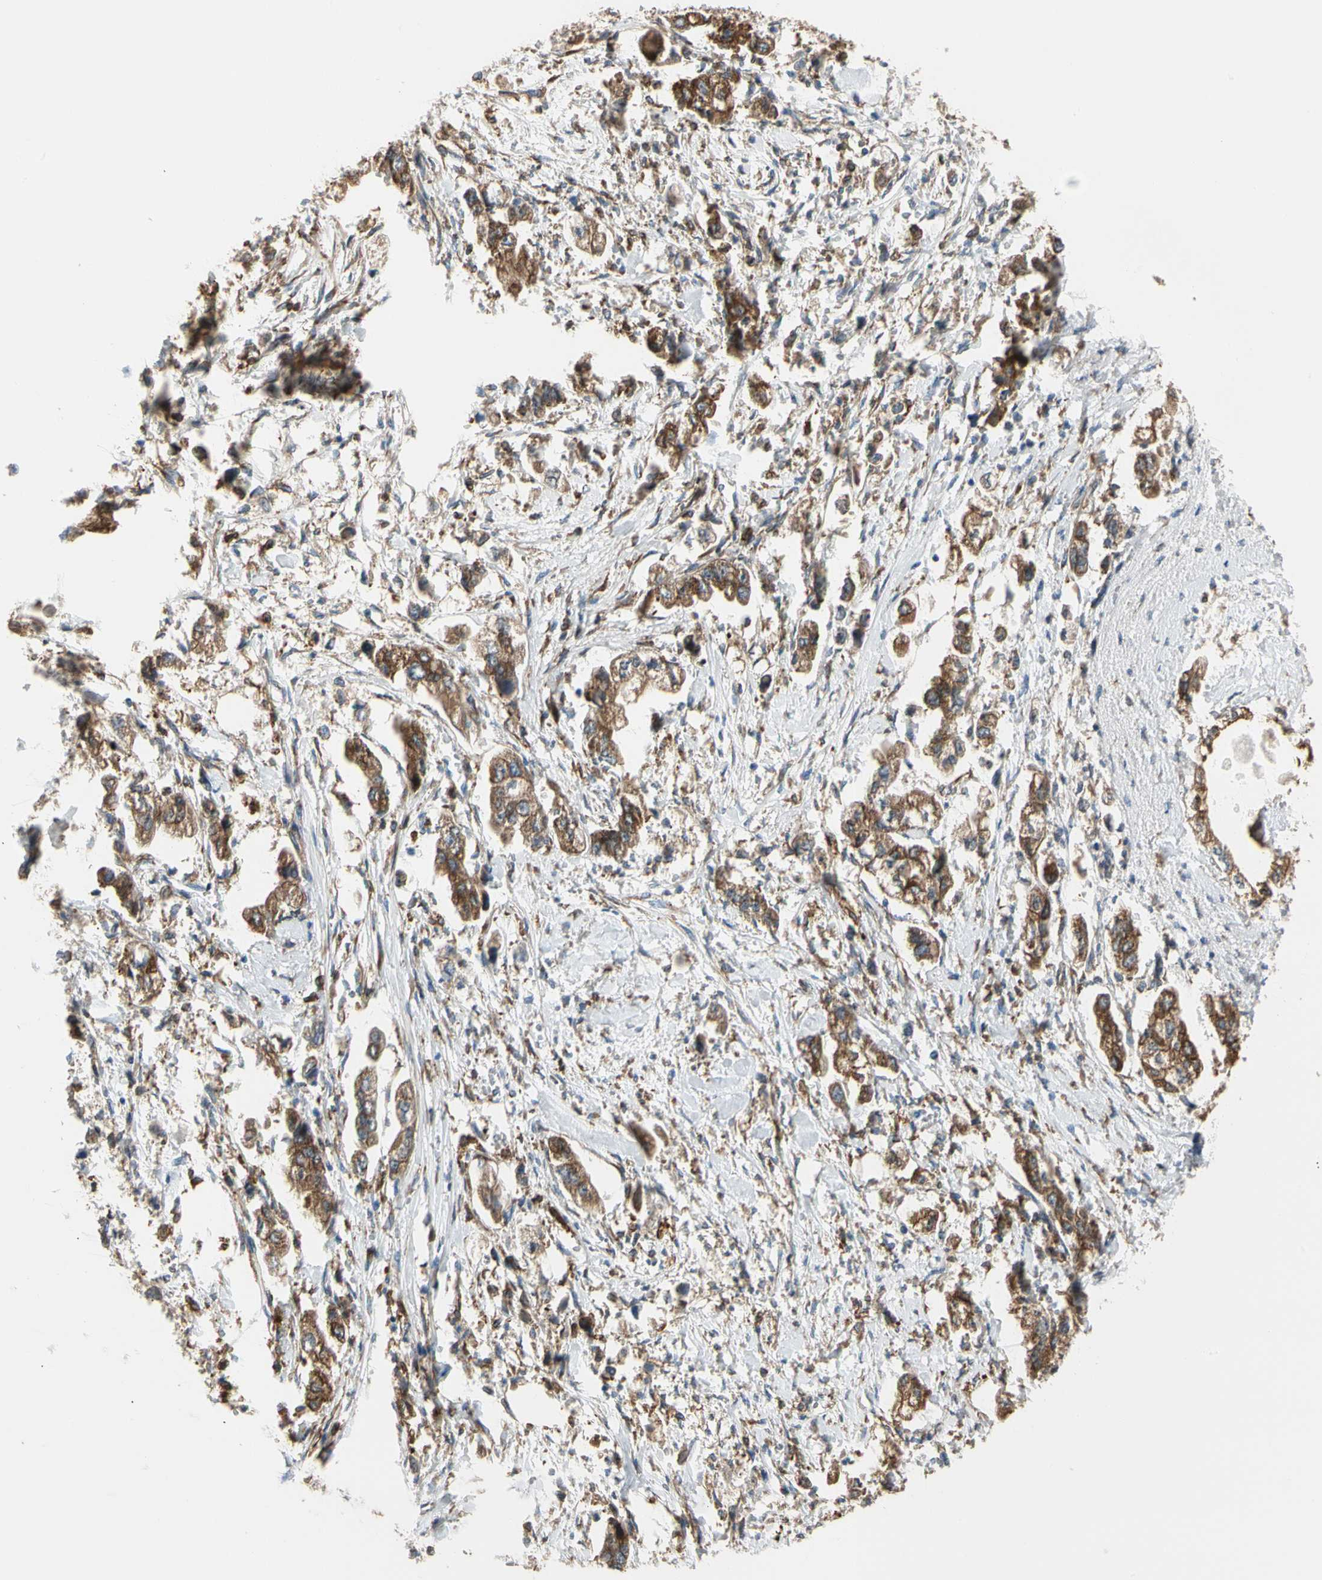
{"staining": {"intensity": "strong", "quantity": ">75%", "location": "cytoplasmic/membranous"}, "tissue": "stomach cancer", "cell_type": "Tumor cells", "image_type": "cancer", "snomed": [{"axis": "morphology", "description": "Adenocarcinoma, NOS"}, {"axis": "topography", "description": "Stomach"}], "caption": "A high amount of strong cytoplasmic/membranous expression is identified in approximately >75% of tumor cells in stomach cancer (adenocarcinoma) tissue.", "gene": "LRPAP1", "patient": {"sex": "male", "age": 62}}